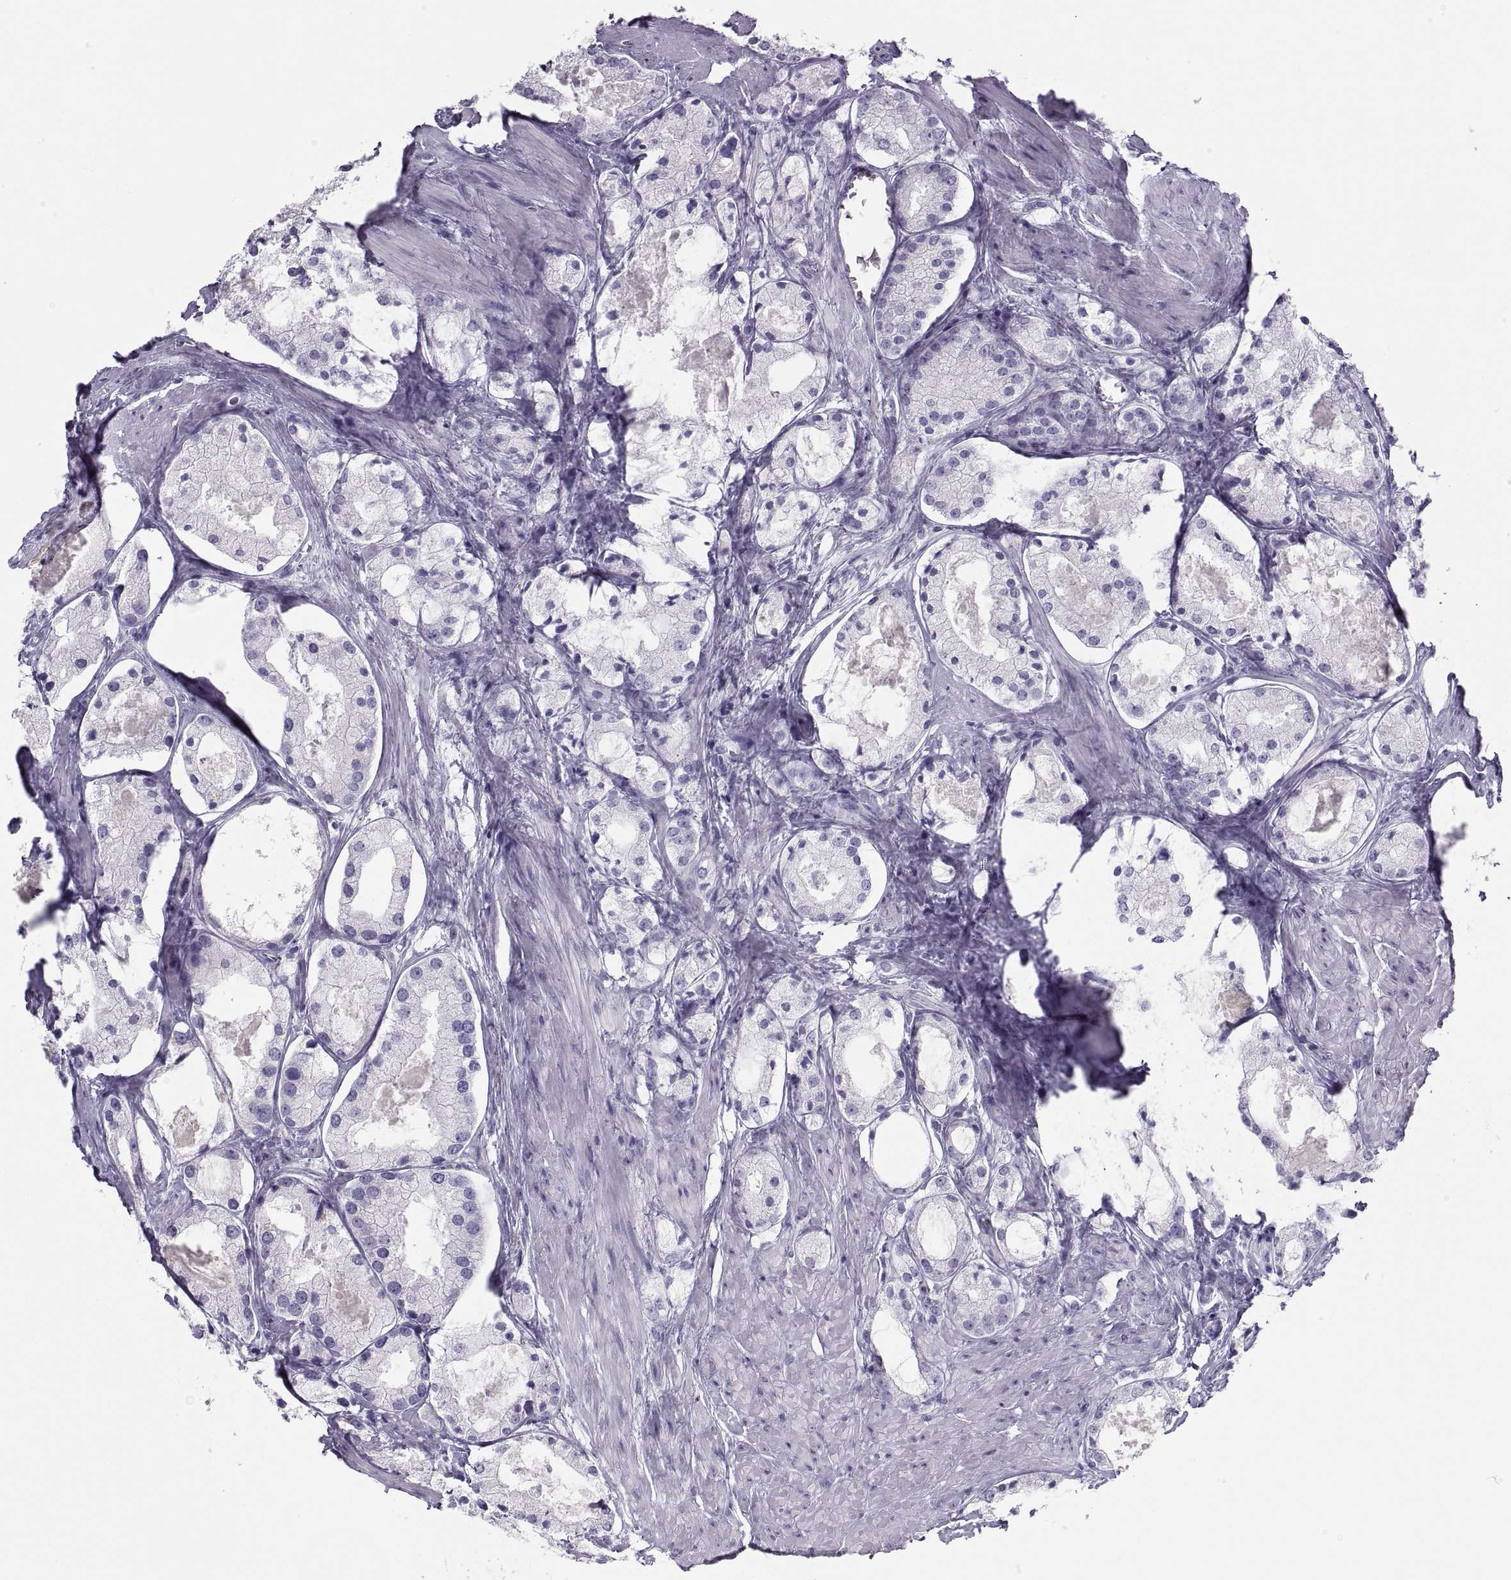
{"staining": {"intensity": "negative", "quantity": "none", "location": "none"}, "tissue": "prostate cancer", "cell_type": "Tumor cells", "image_type": "cancer", "snomed": [{"axis": "morphology", "description": "Adenocarcinoma, NOS"}, {"axis": "morphology", "description": "Adenocarcinoma, High grade"}, {"axis": "topography", "description": "Prostate"}], "caption": "DAB immunohistochemical staining of human adenocarcinoma (prostate) exhibits no significant expression in tumor cells.", "gene": "SEMG1", "patient": {"sex": "male", "age": 64}}